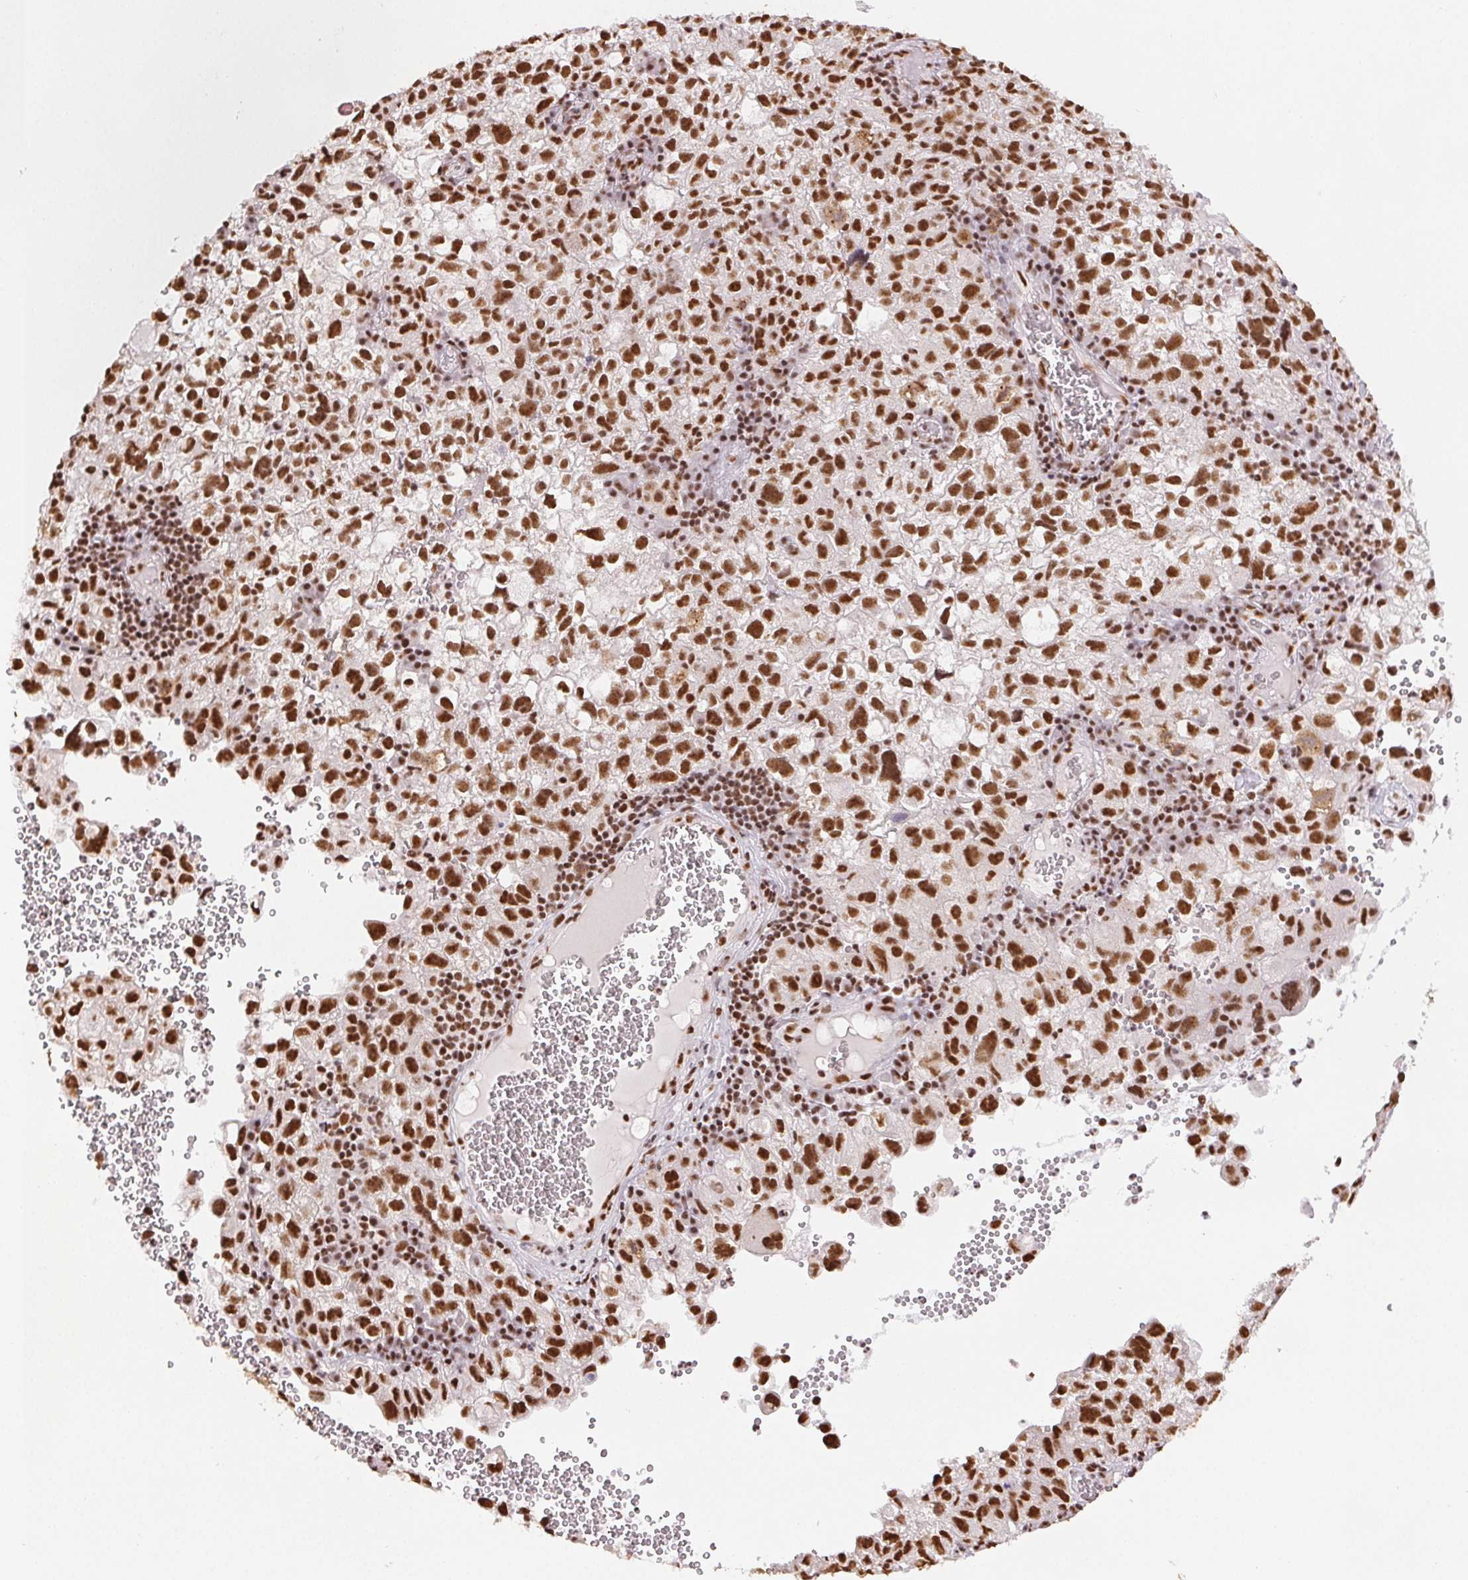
{"staining": {"intensity": "strong", "quantity": ">75%", "location": "nuclear"}, "tissue": "cervical cancer", "cell_type": "Tumor cells", "image_type": "cancer", "snomed": [{"axis": "morphology", "description": "Squamous cell carcinoma, NOS"}, {"axis": "topography", "description": "Cervix"}], "caption": "Cervical cancer stained with a protein marker displays strong staining in tumor cells.", "gene": "IK", "patient": {"sex": "female", "age": 55}}